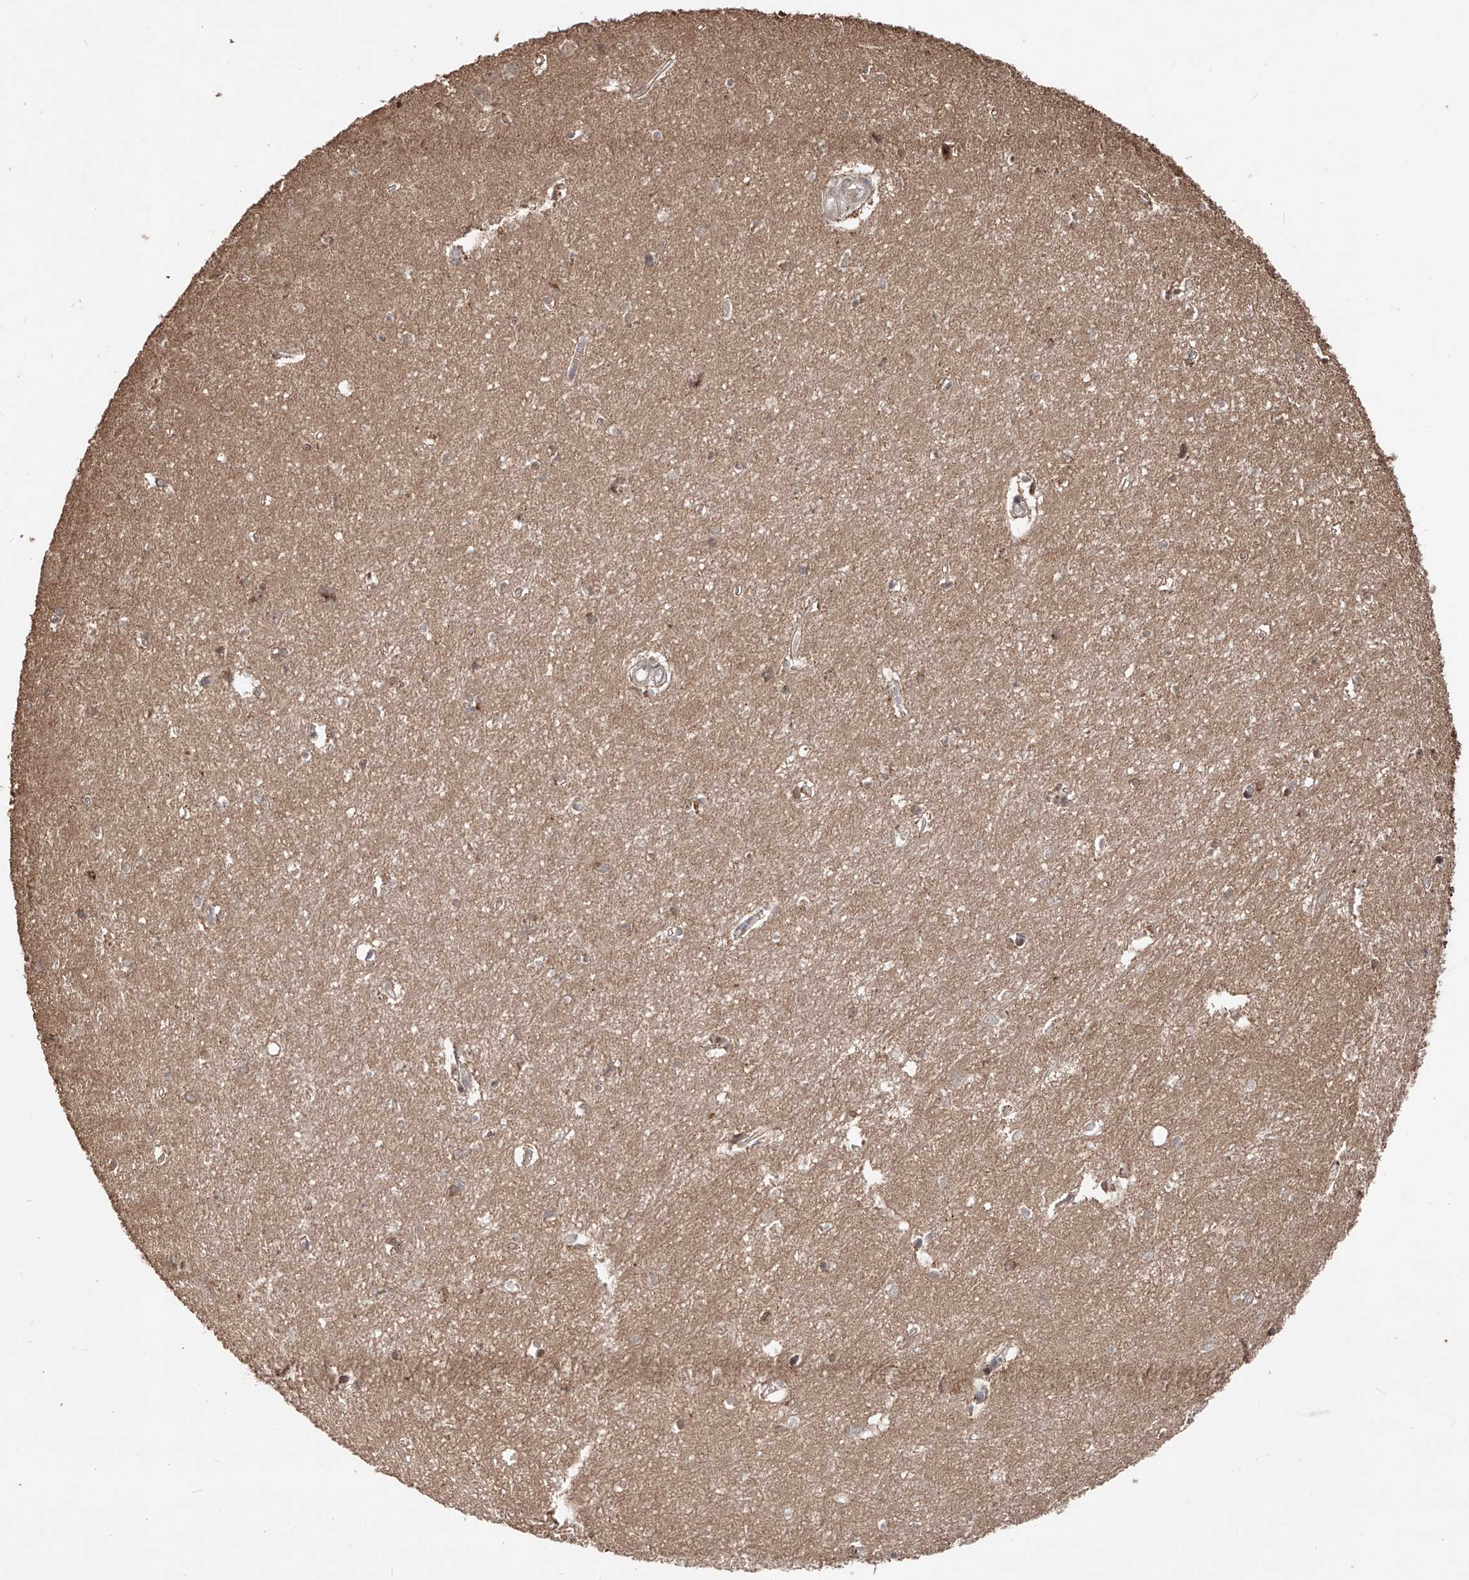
{"staining": {"intensity": "moderate", "quantity": "25%-75%", "location": "cytoplasmic/membranous"}, "tissue": "hippocampus", "cell_type": "Glial cells", "image_type": "normal", "snomed": [{"axis": "morphology", "description": "Normal tissue, NOS"}, {"axis": "topography", "description": "Hippocampus"}], "caption": "Immunohistochemical staining of unremarkable hippocampus demonstrates moderate cytoplasmic/membranous protein expression in about 25%-75% of glial cells. (Brightfield microscopy of DAB IHC at high magnification).", "gene": "FAM135A", "patient": {"sex": "female", "age": 64}}